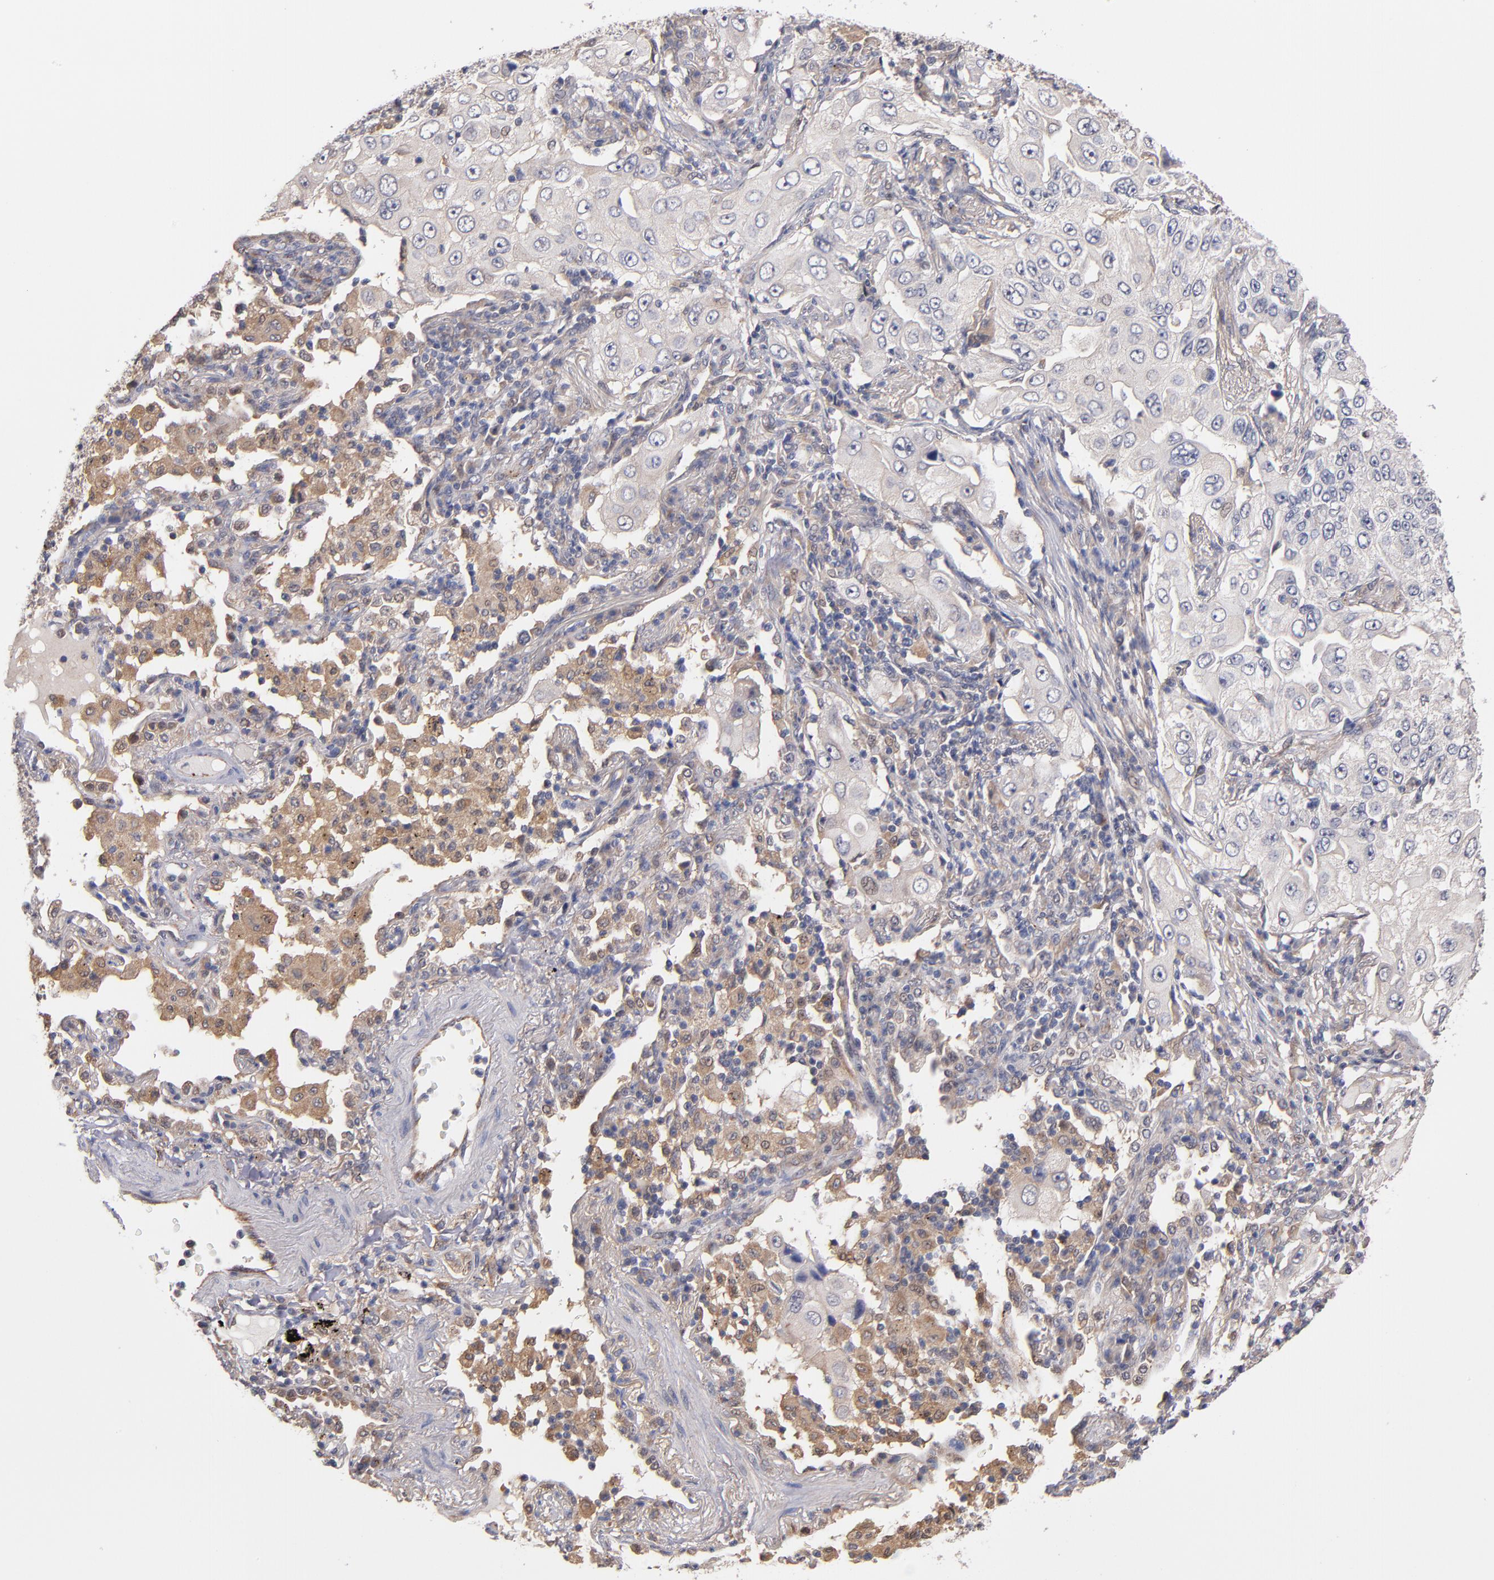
{"staining": {"intensity": "moderate", "quantity": ">75%", "location": "cytoplasmic/membranous"}, "tissue": "lung cancer", "cell_type": "Tumor cells", "image_type": "cancer", "snomed": [{"axis": "morphology", "description": "Adenocarcinoma, NOS"}, {"axis": "topography", "description": "Lung"}], "caption": "A histopathology image of lung adenocarcinoma stained for a protein reveals moderate cytoplasmic/membranous brown staining in tumor cells.", "gene": "GMFG", "patient": {"sex": "male", "age": 84}}